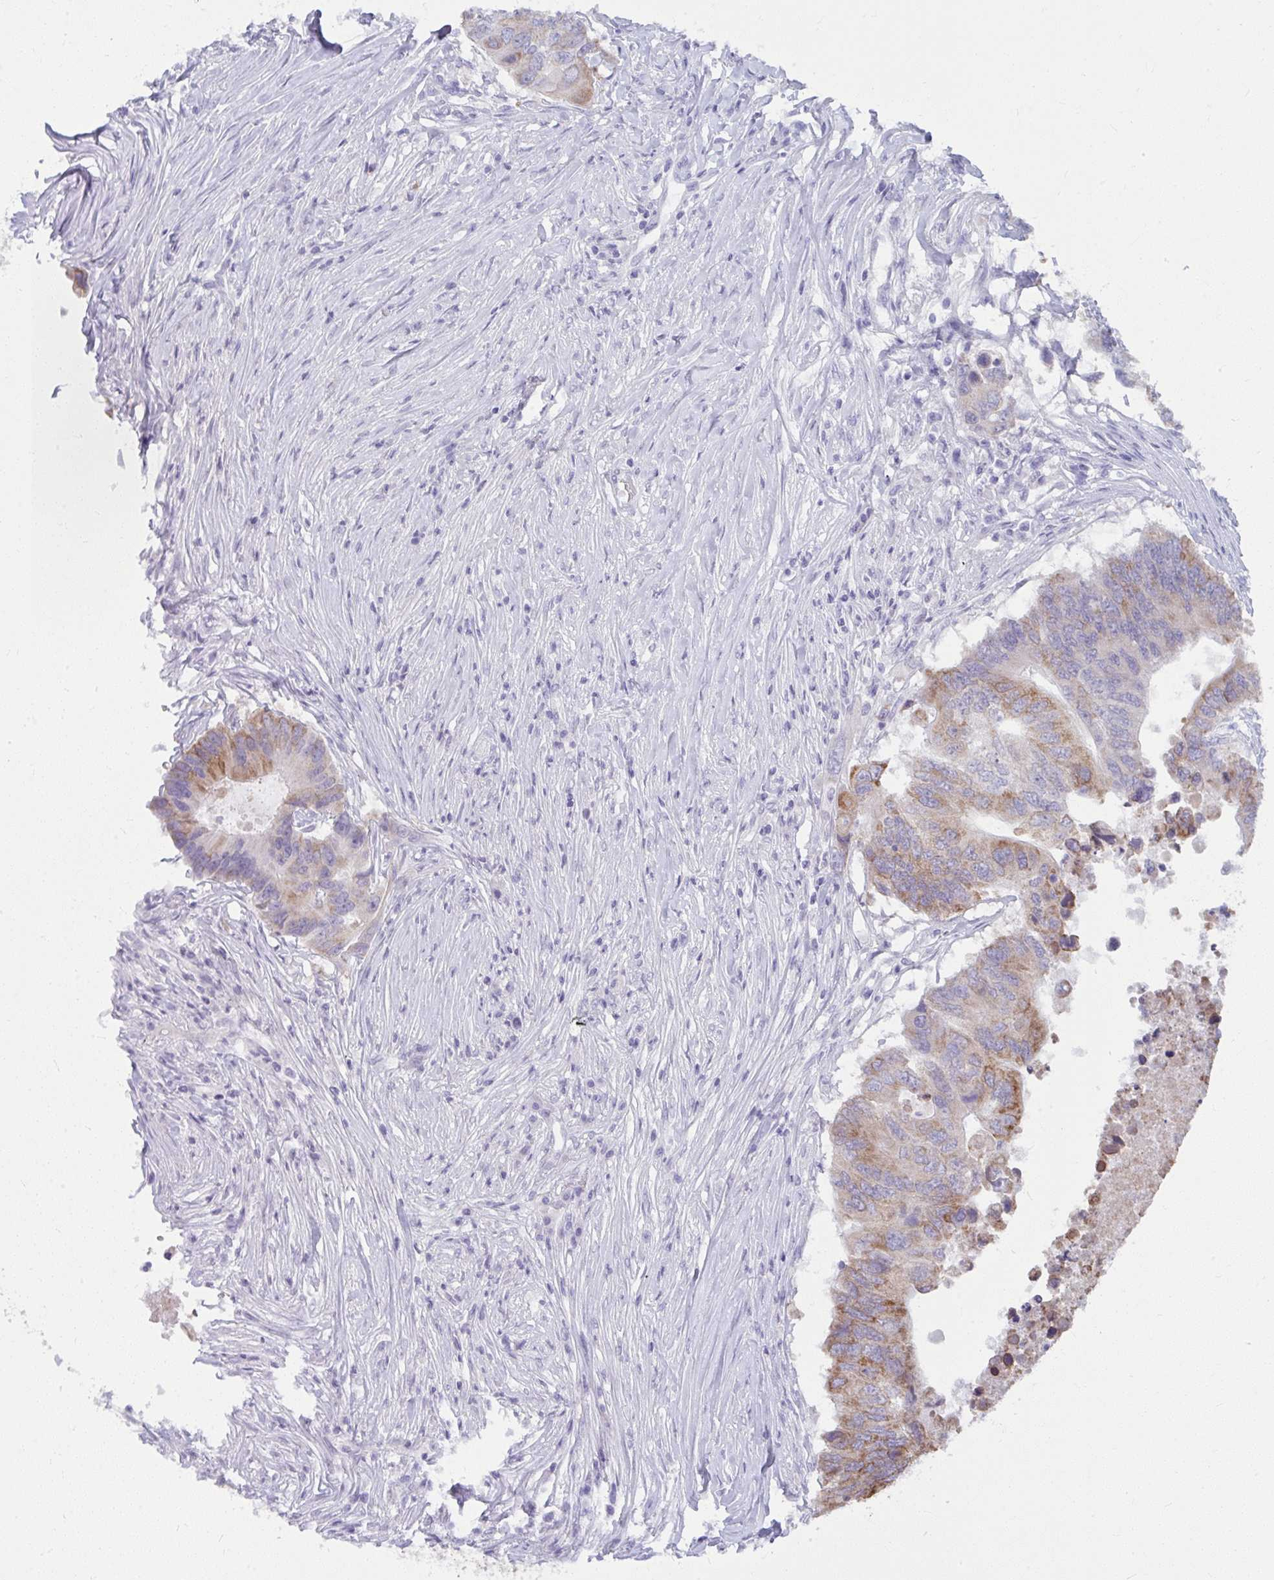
{"staining": {"intensity": "moderate", "quantity": "<25%", "location": "cytoplasmic/membranous"}, "tissue": "colorectal cancer", "cell_type": "Tumor cells", "image_type": "cancer", "snomed": [{"axis": "morphology", "description": "Adenocarcinoma, NOS"}, {"axis": "topography", "description": "Colon"}], "caption": "Colorectal adenocarcinoma stained for a protein (brown) exhibits moderate cytoplasmic/membranous positive positivity in about <25% of tumor cells.", "gene": "UGT3A2", "patient": {"sex": "male", "age": 71}}